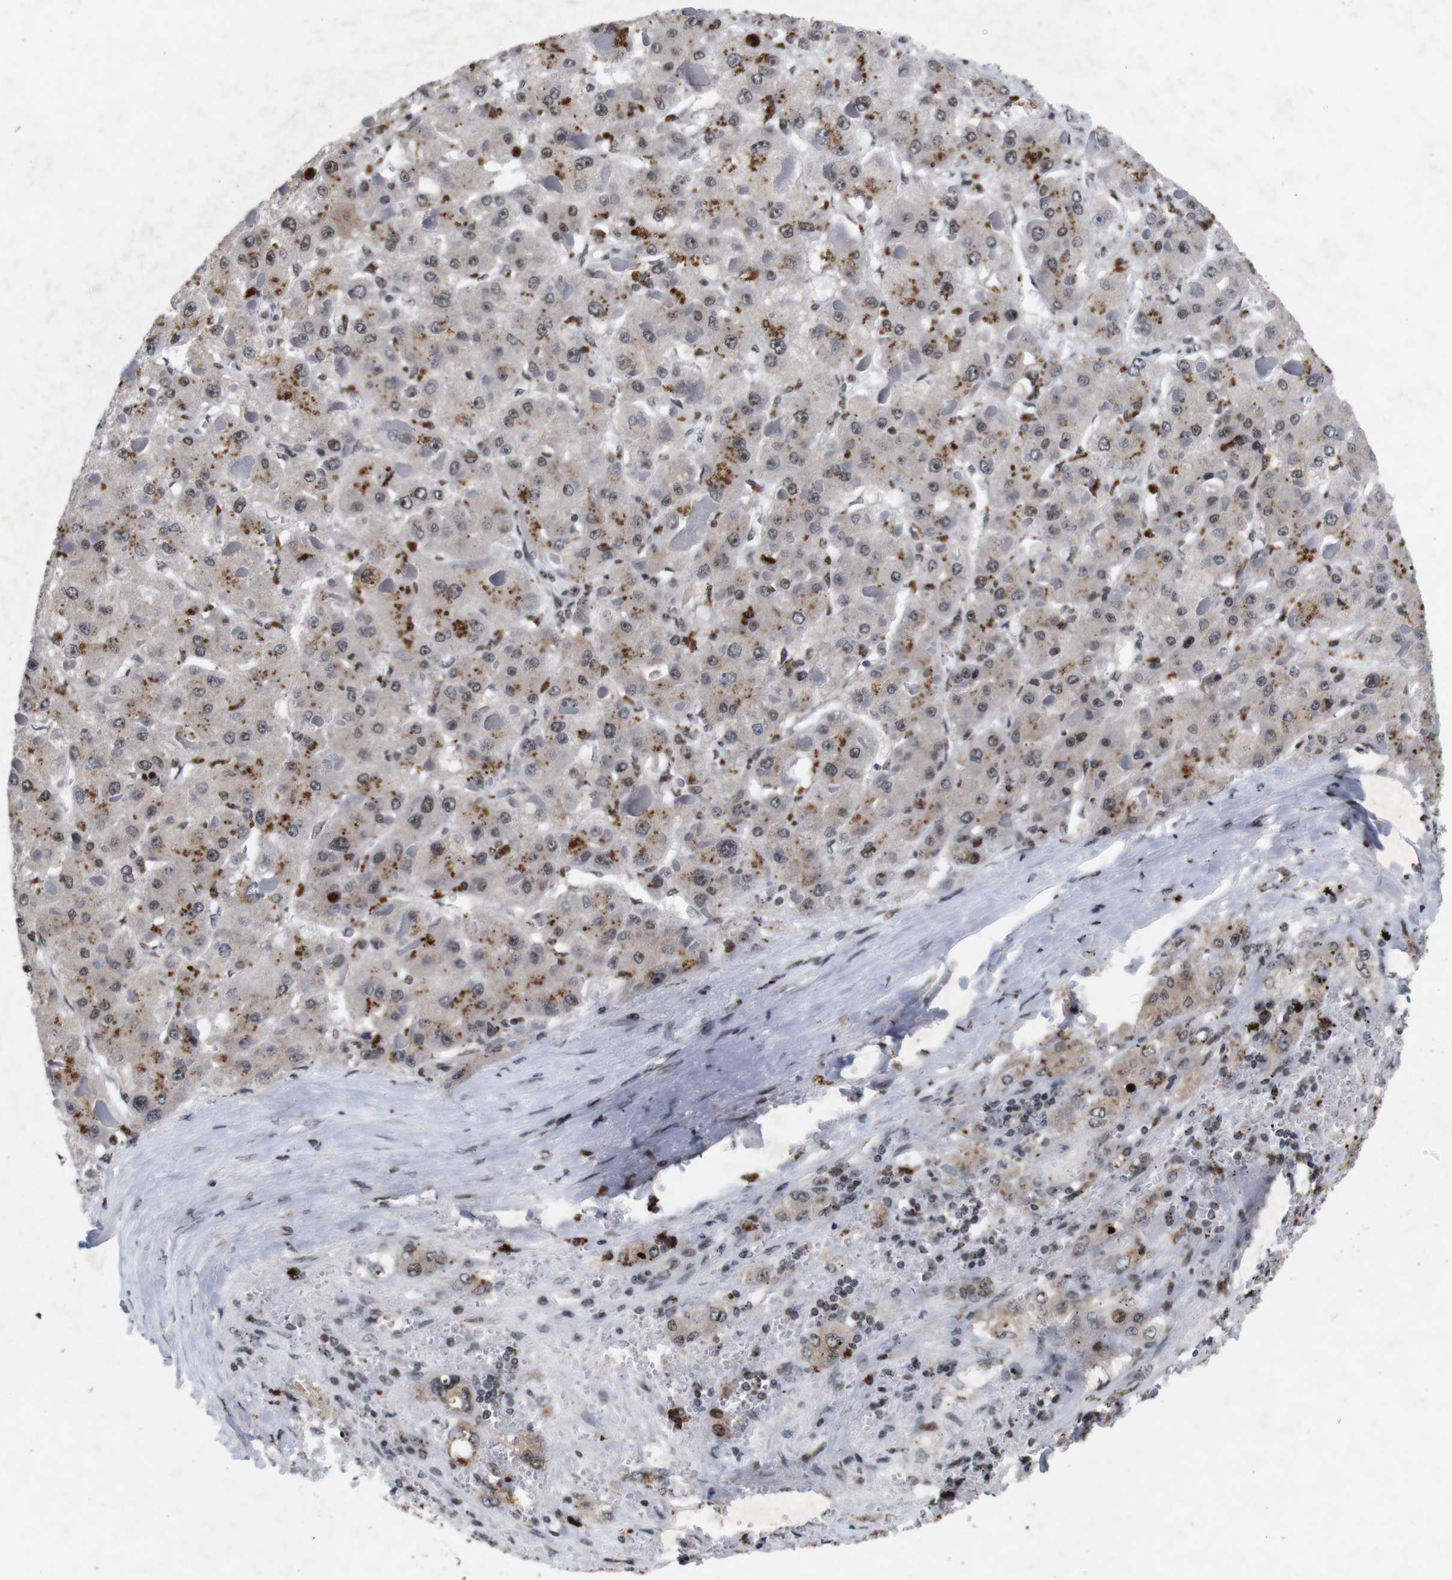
{"staining": {"intensity": "moderate", "quantity": ">75%", "location": "cytoplasmic/membranous"}, "tissue": "liver cancer", "cell_type": "Tumor cells", "image_type": "cancer", "snomed": [{"axis": "morphology", "description": "Carcinoma, Hepatocellular, NOS"}, {"axis": "topography", "description": "Liver"}], "caption": "The image reveals immunohistochemical staining of liver cancer. There is moderate cytoplasmic/membranous staining is appreciated in approximately >75% of tumor cells. (Brightfield microscopy of DAB IHC at high magnification).", "gene": "MAGEH1", "patient": {"sex": "female", "age": 73}}